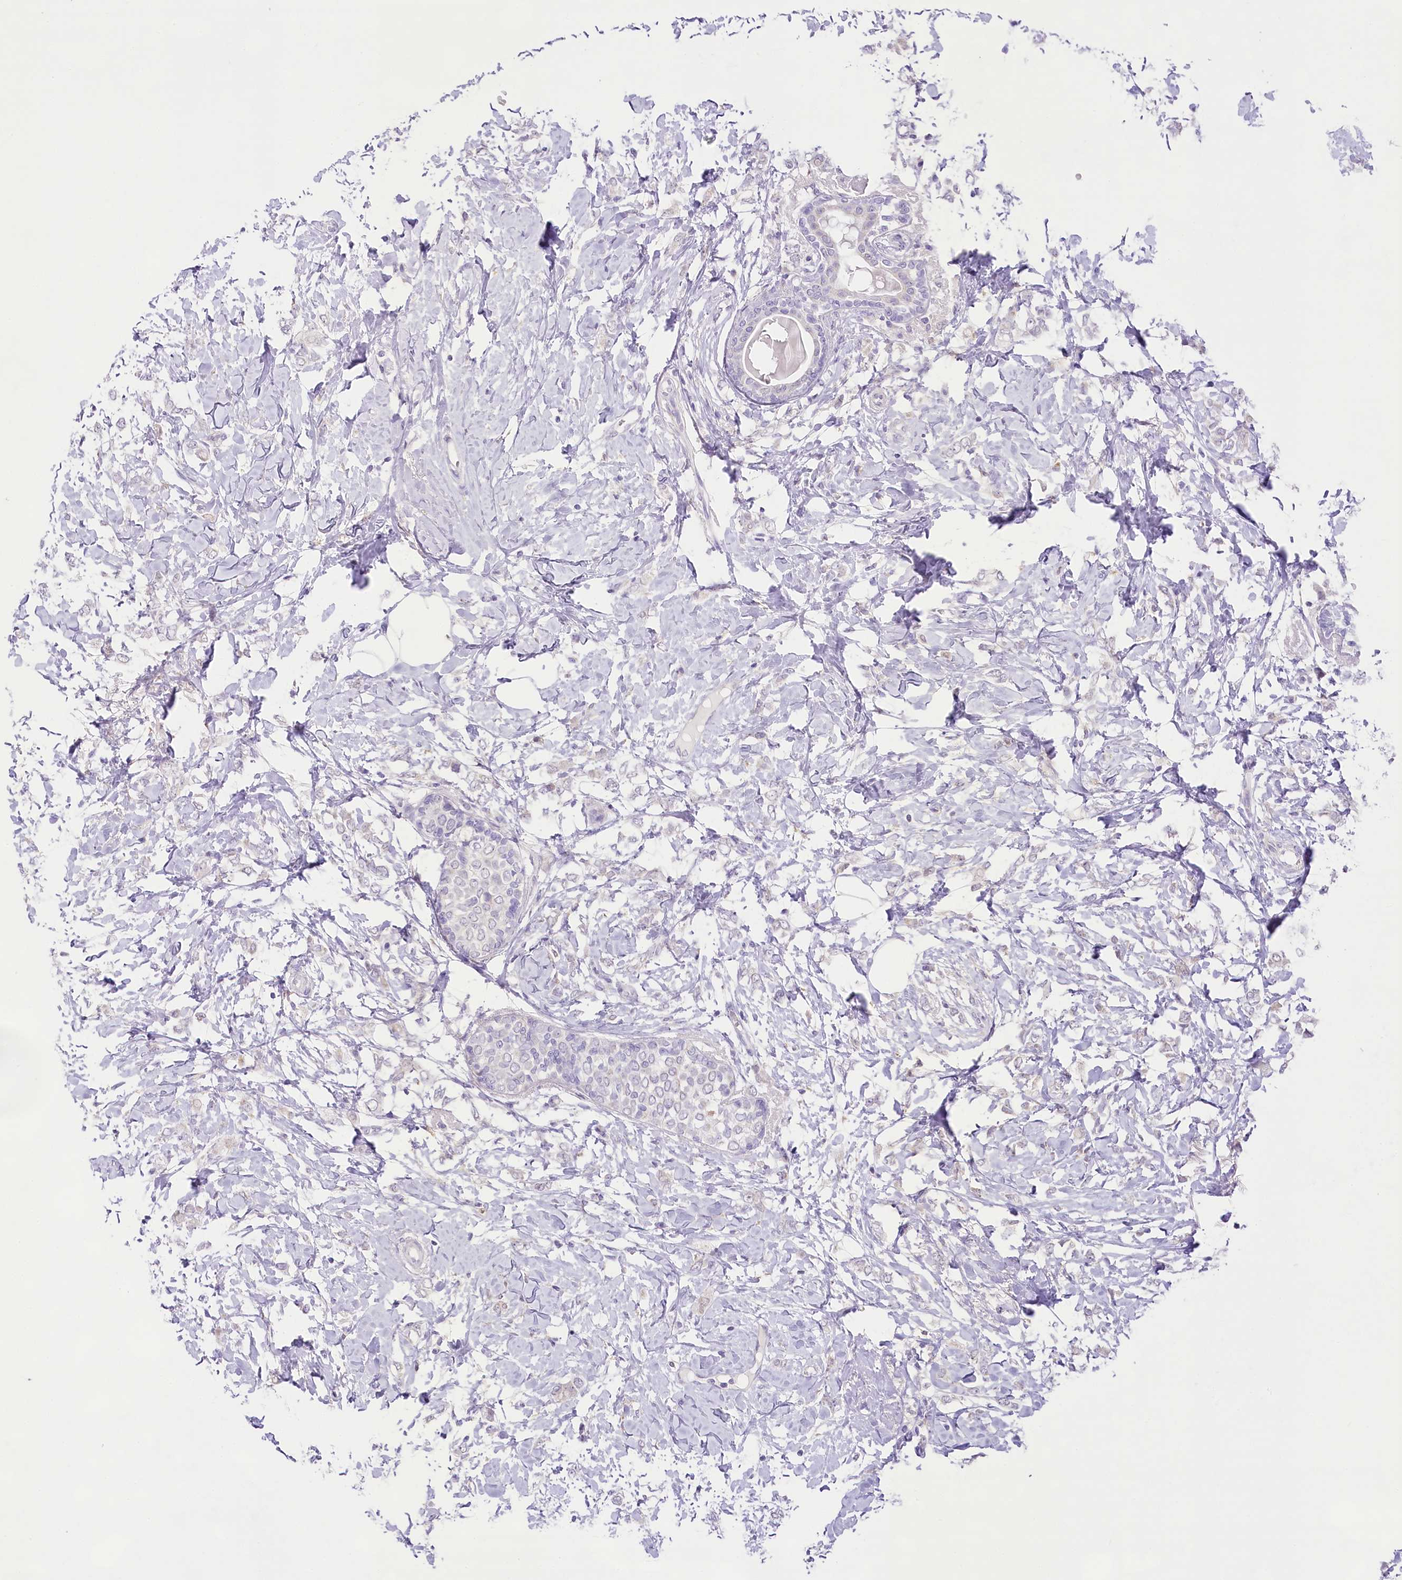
{"staining": {"intensity": "negative", "quantity": "none", "location": "none"}, "tissue": "breast cancer", "cell_type": "Tumor cells", "image_type": "cancer", "snomed": [{"axis": "morphology", "description": "Normal tissue, NOS"}, {"axis": "morphology", "description": "Lobular carcinoma"}, {"axis": "topography", "description": "Breast"}], "caption": "Human breast cancer (lobular carcinoma) stained for a protein using immunohistochemistry reveals no expression in tumor cells.", "gene": "CCDC30", "patient": {"sex": "female", "age": 47}}